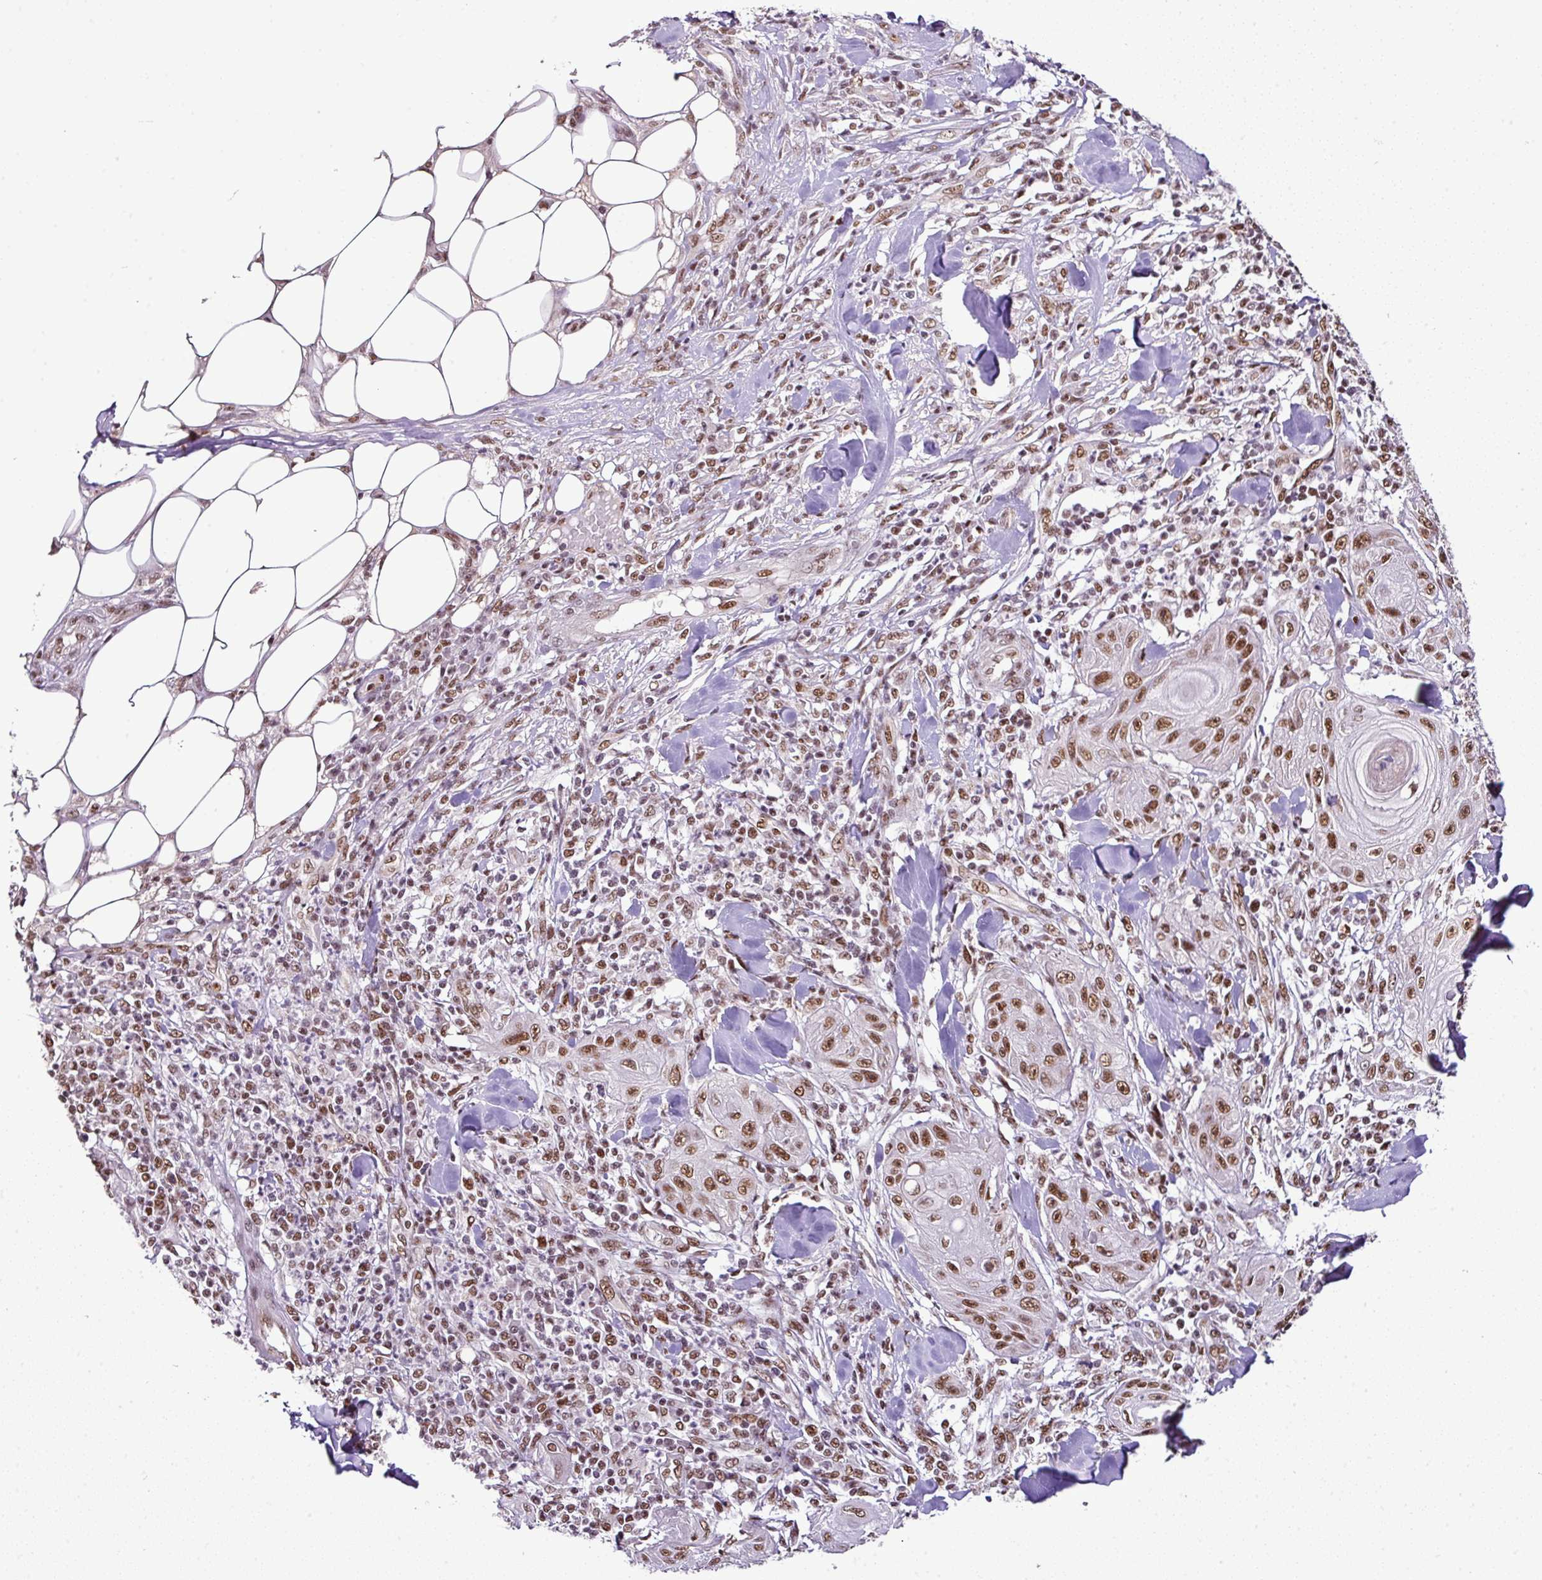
{"staining": {"intensity": "moderate", "quantity": ">75%", "location": "nuclear"}, "tissue": "skin cancer", "cell_type": "Tumor cells", "image_type": "cancer", "snomed": [{"axis": "morphology", "description": "Squamous cell carcinoma, NOS"}, {"axis": "topography", "description": "Skin"}], "caption": "This micrograph demonstrates skin cancer (squamous cell carcinoma) stained with immunohistochemistry (IHC) to label a protein in brown. The nuclear of tumor cells show moderate positivity for the protein. Nuclei are counter-stained blue.", "gene": "PGAP4", "patient": {"sex": "female", "age": 78}}